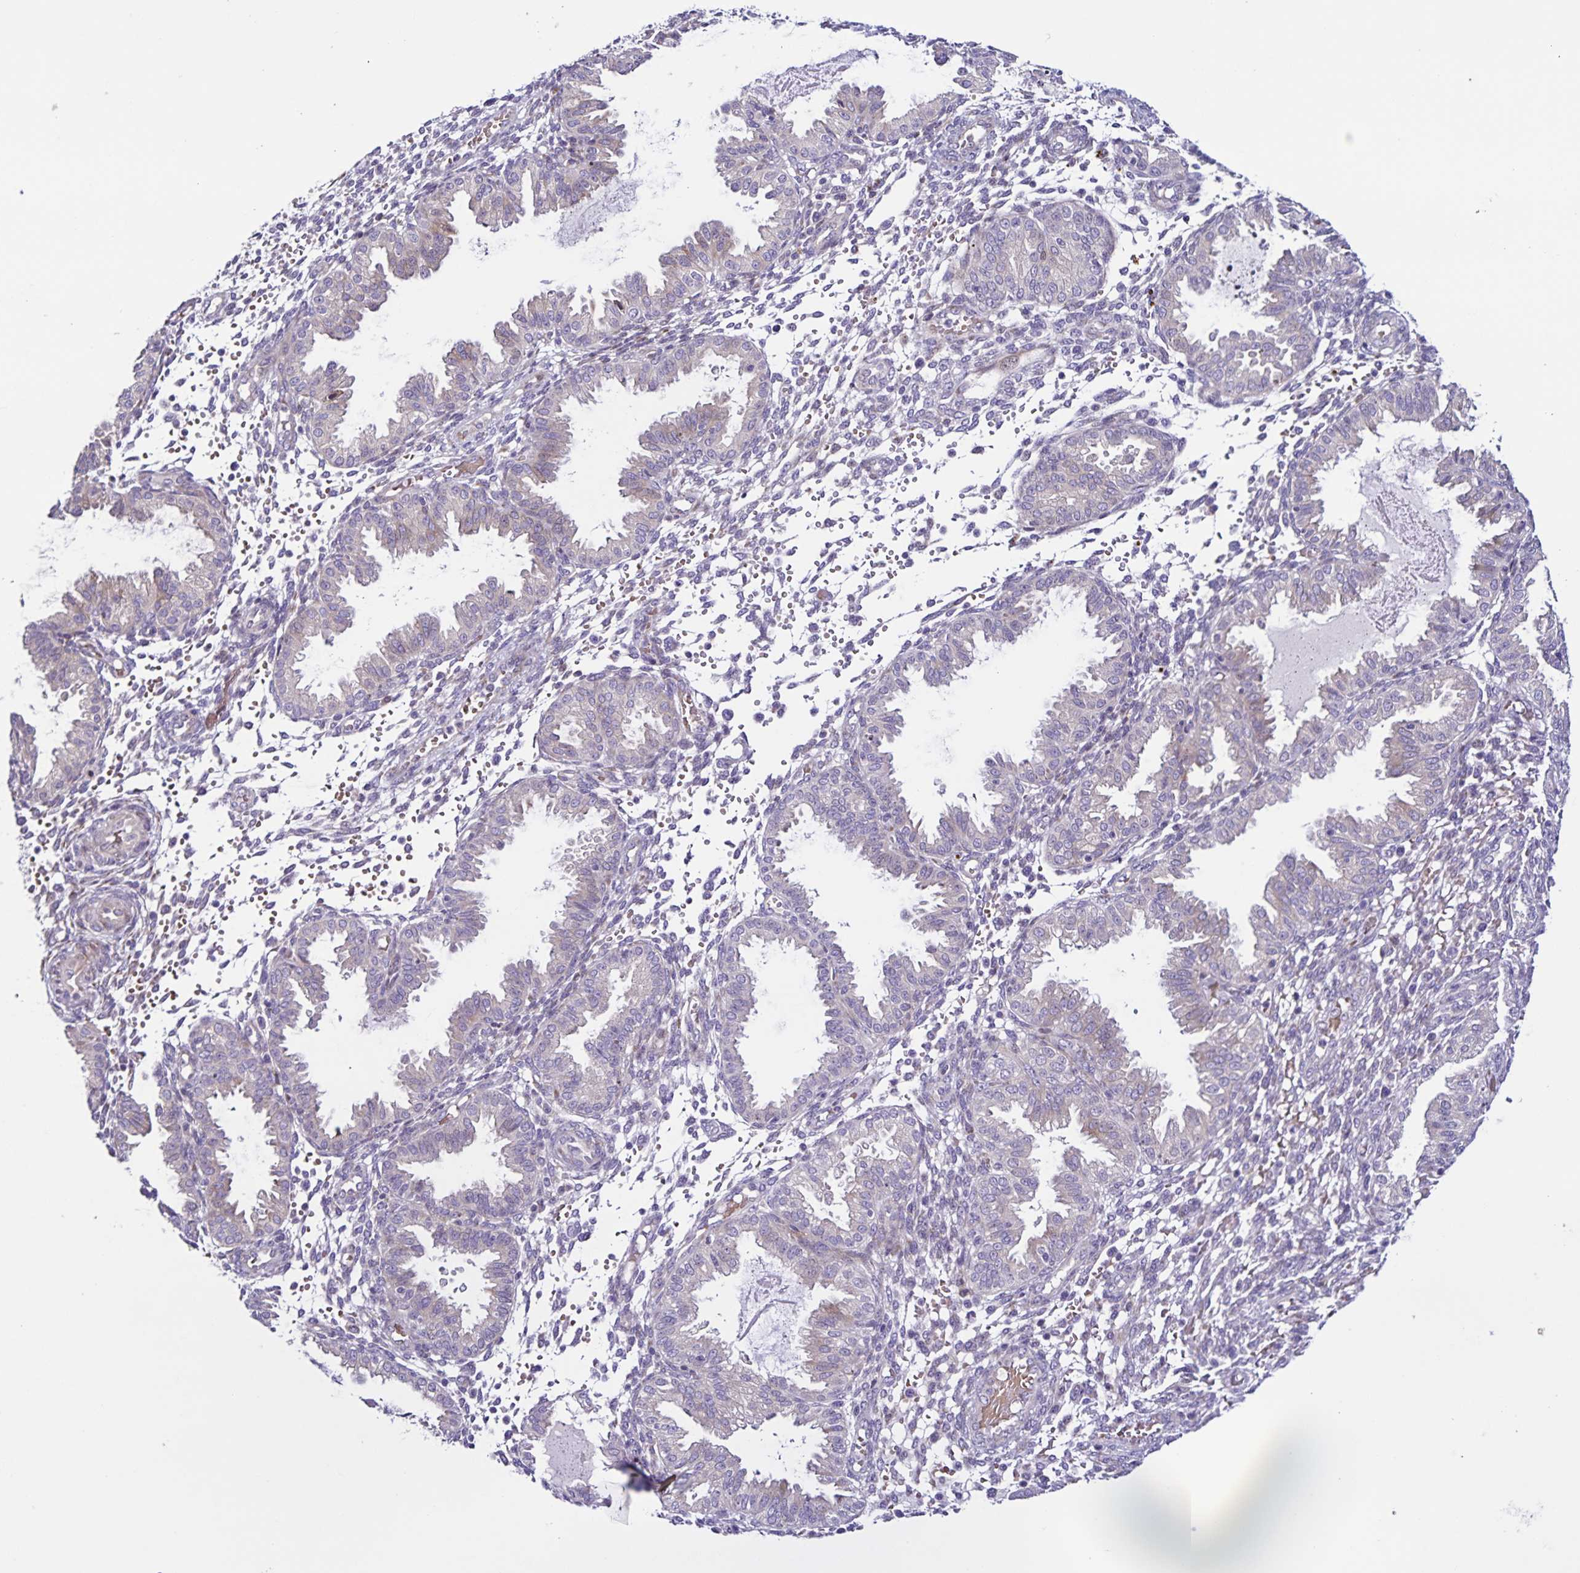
{"staining": {"intensity": "negative", "quantity": "none", "location": "none"}, "tissue": "endometrium", "cell_type": "Cells in endometrial stroma", "image_type": "normal", "snomed": [{"axis": "morphology", "description": "Normal tissue, NOS"}, {"axis": "topography", "description": "Endometrium"}], "caption": "This is an immunohistochemistry (IHC) image of normal human endometrium. There is no staining in cells in endometrial stroma.", "gene": "RNFT2", "patient": {"sex": "female", "age": 33}}